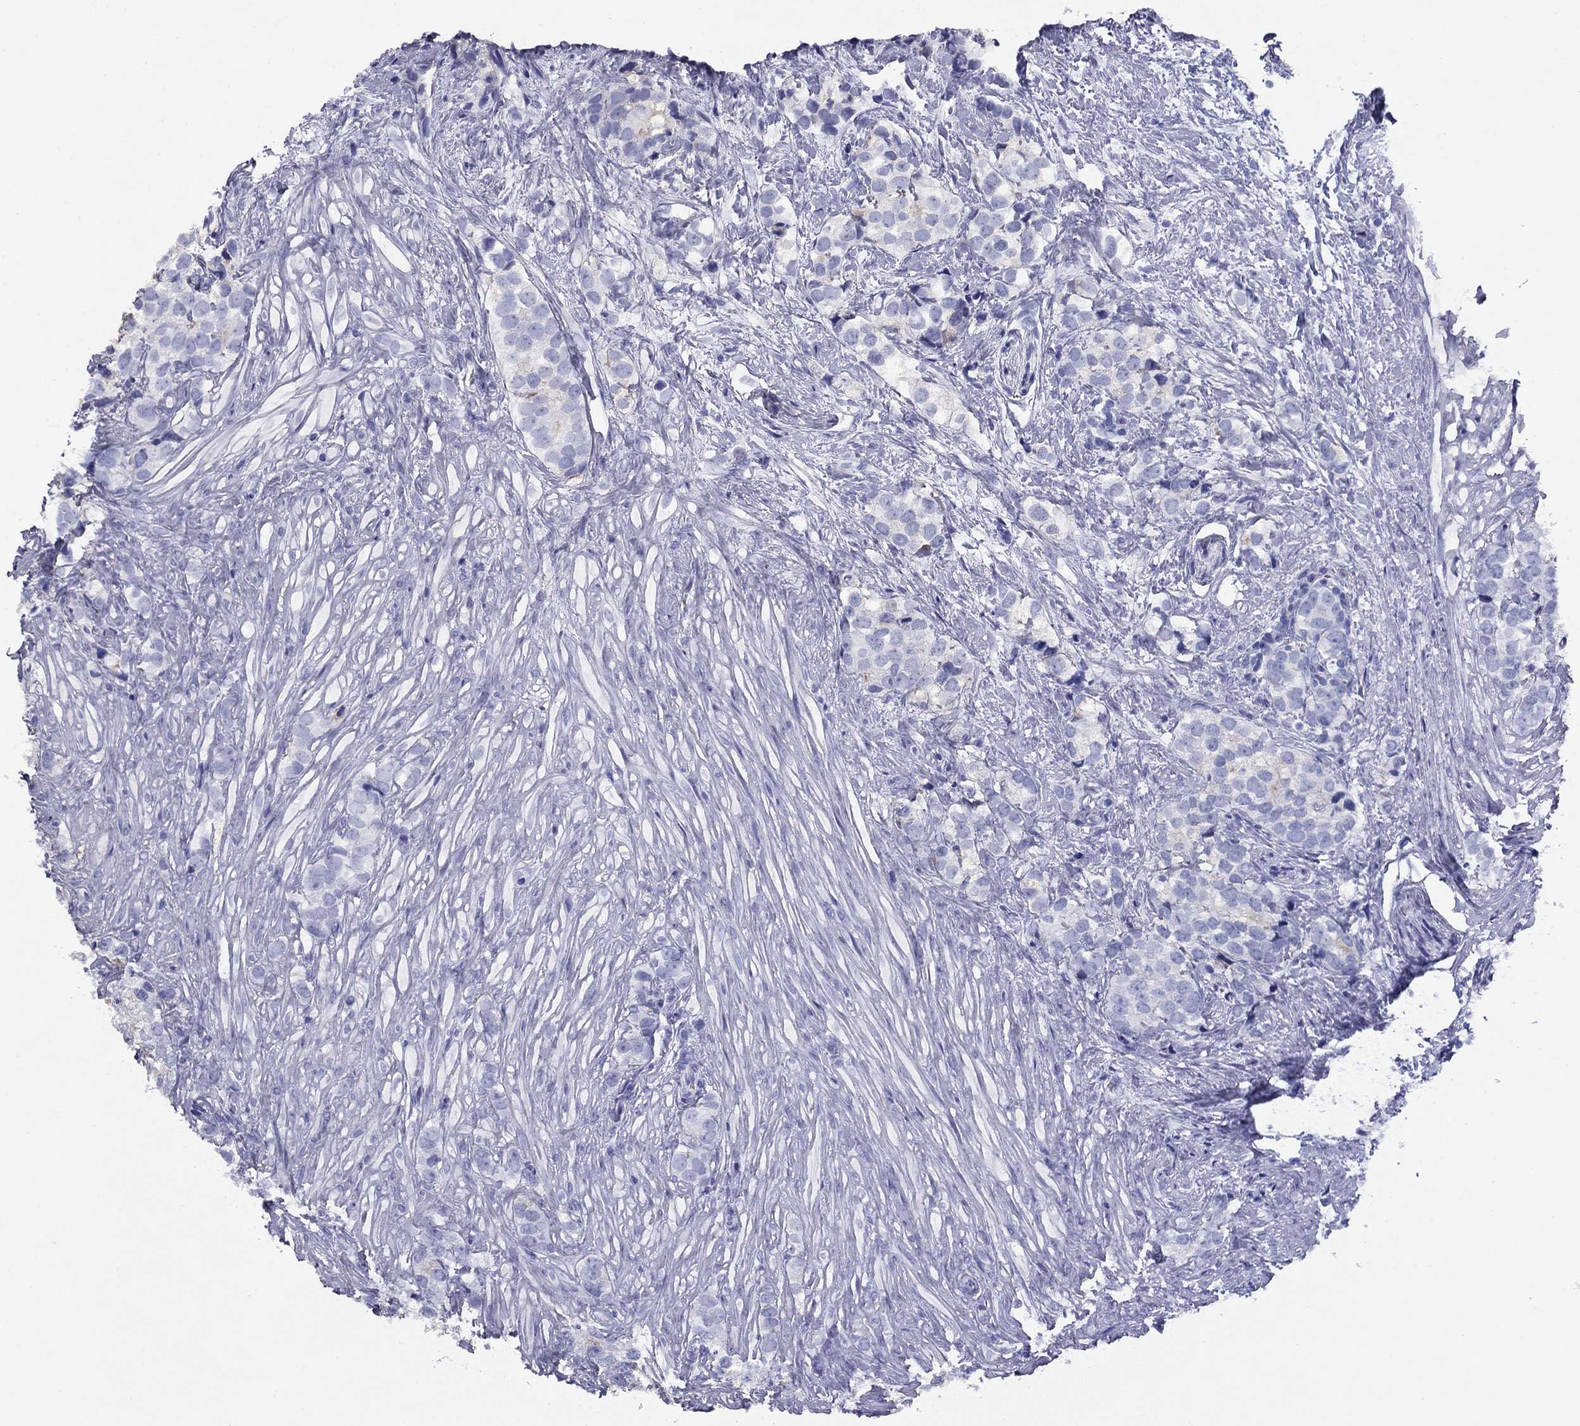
{"staining": {"intensity": "negative", "quantity": "none", "location": "none"}, "tissue": "prostate cancer", "cell_type": "Tumor cells", "image_type": "cancer", "snomed": [{"axis": "morphology", "description": "Adenocarcinoma, NOS"}, {"axis": "topography", "description": "Prostate and seminal vesicle, NOS"}], "caption": "High magnification brightfield microscopy of prostate cancer (adenocarcinoma) stained with DAB (3,3'-diaminobenzidine) (brown) and counterstained with hematoxylin (blue): tumor cells show no significant staining.", "gene": "HAO1", "patient": {"sex": "male", "age": 63}}